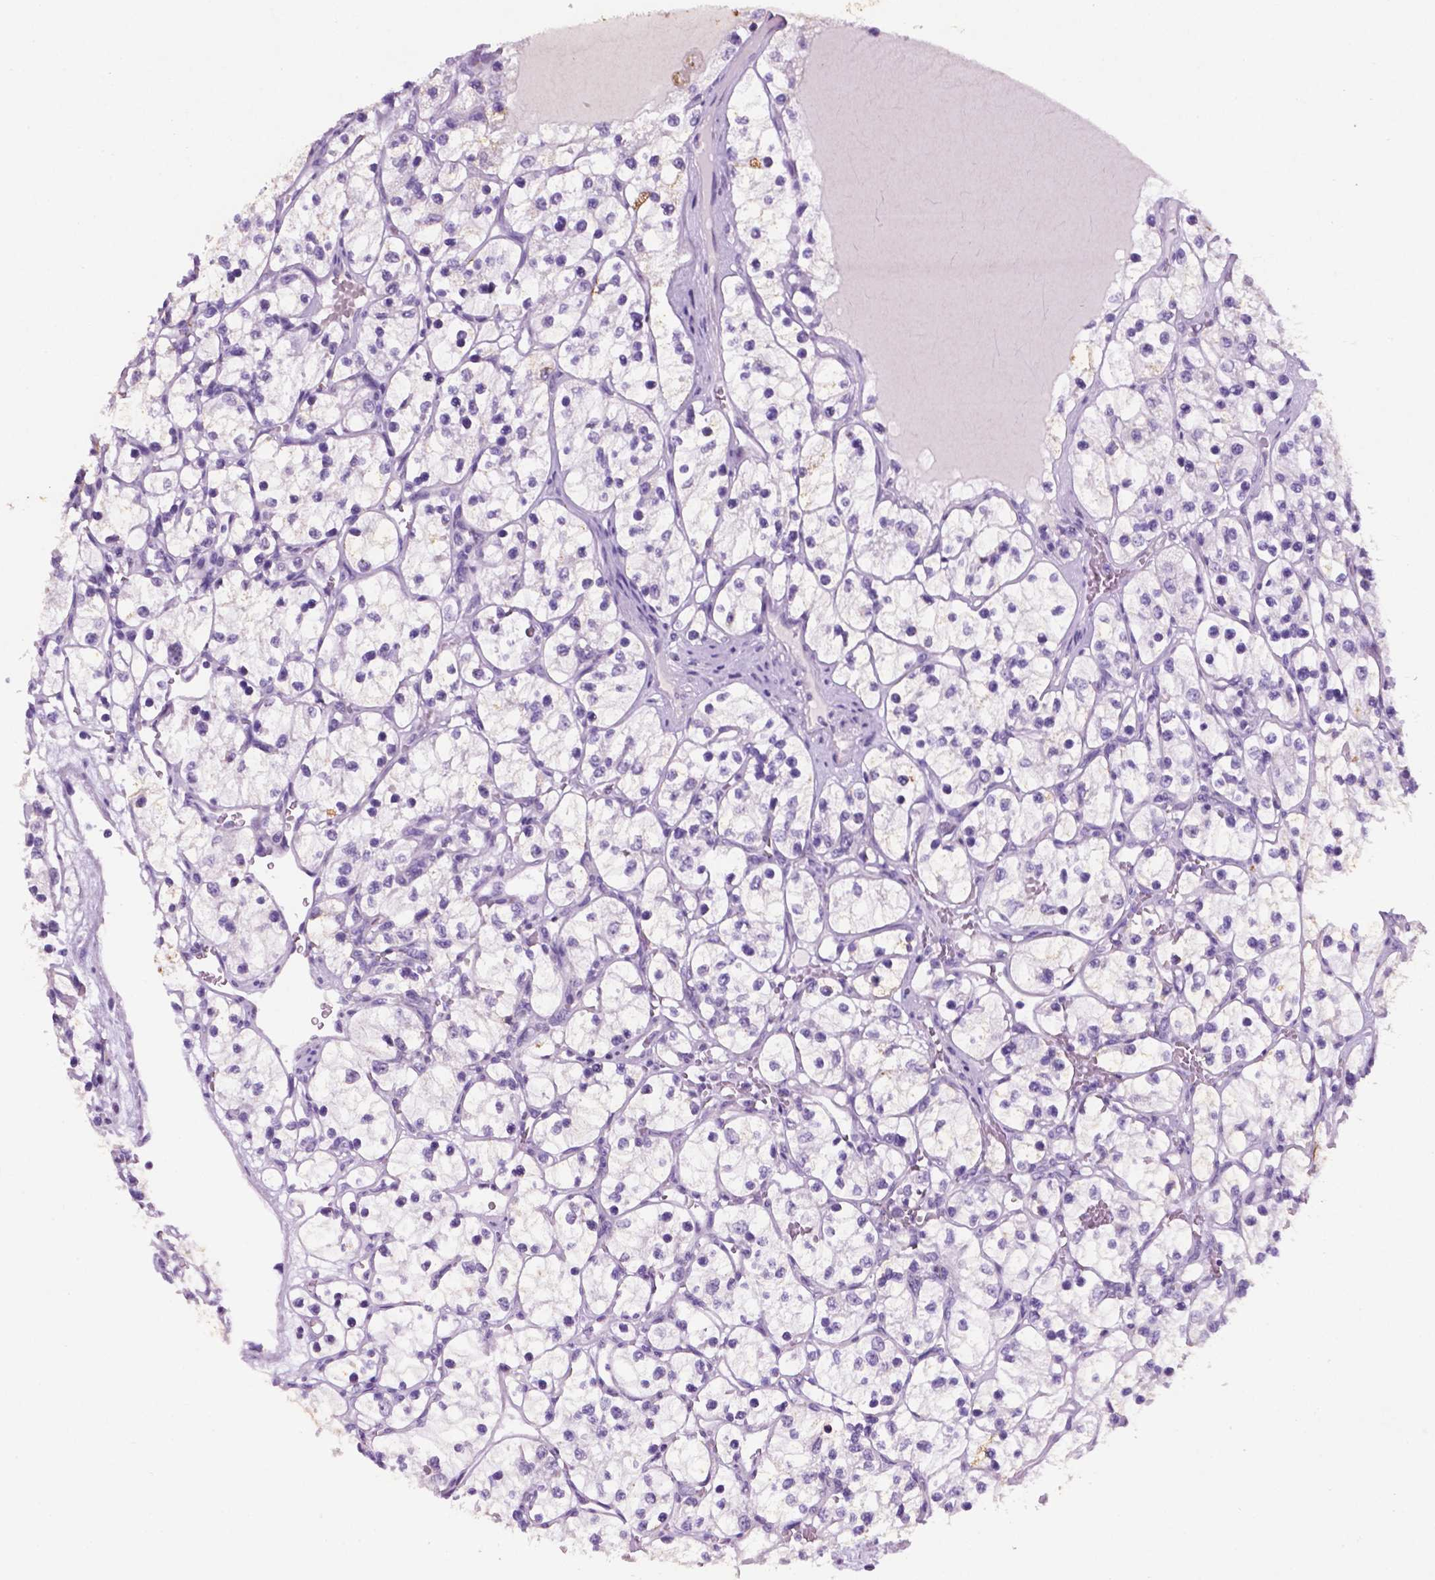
{"staining": {"intensity": "negative", "quantity": "none", "location": "none"}, "tissue": "renal cancer", "cell_type": "Tumor cells", "image_type": "cancer", "snomed": [{"axis": "morphology", "description": "Adenocarcinoma, NOS"}, {"axis": "topography", "description": "Kidney"}], "caption": "Adenocarcinoma (renal) was stained to show a protein in brown. There is no significant positivity in tumor cells.", "gene": "C18orf21", "patient": {"sex": "female", "age": 69}}